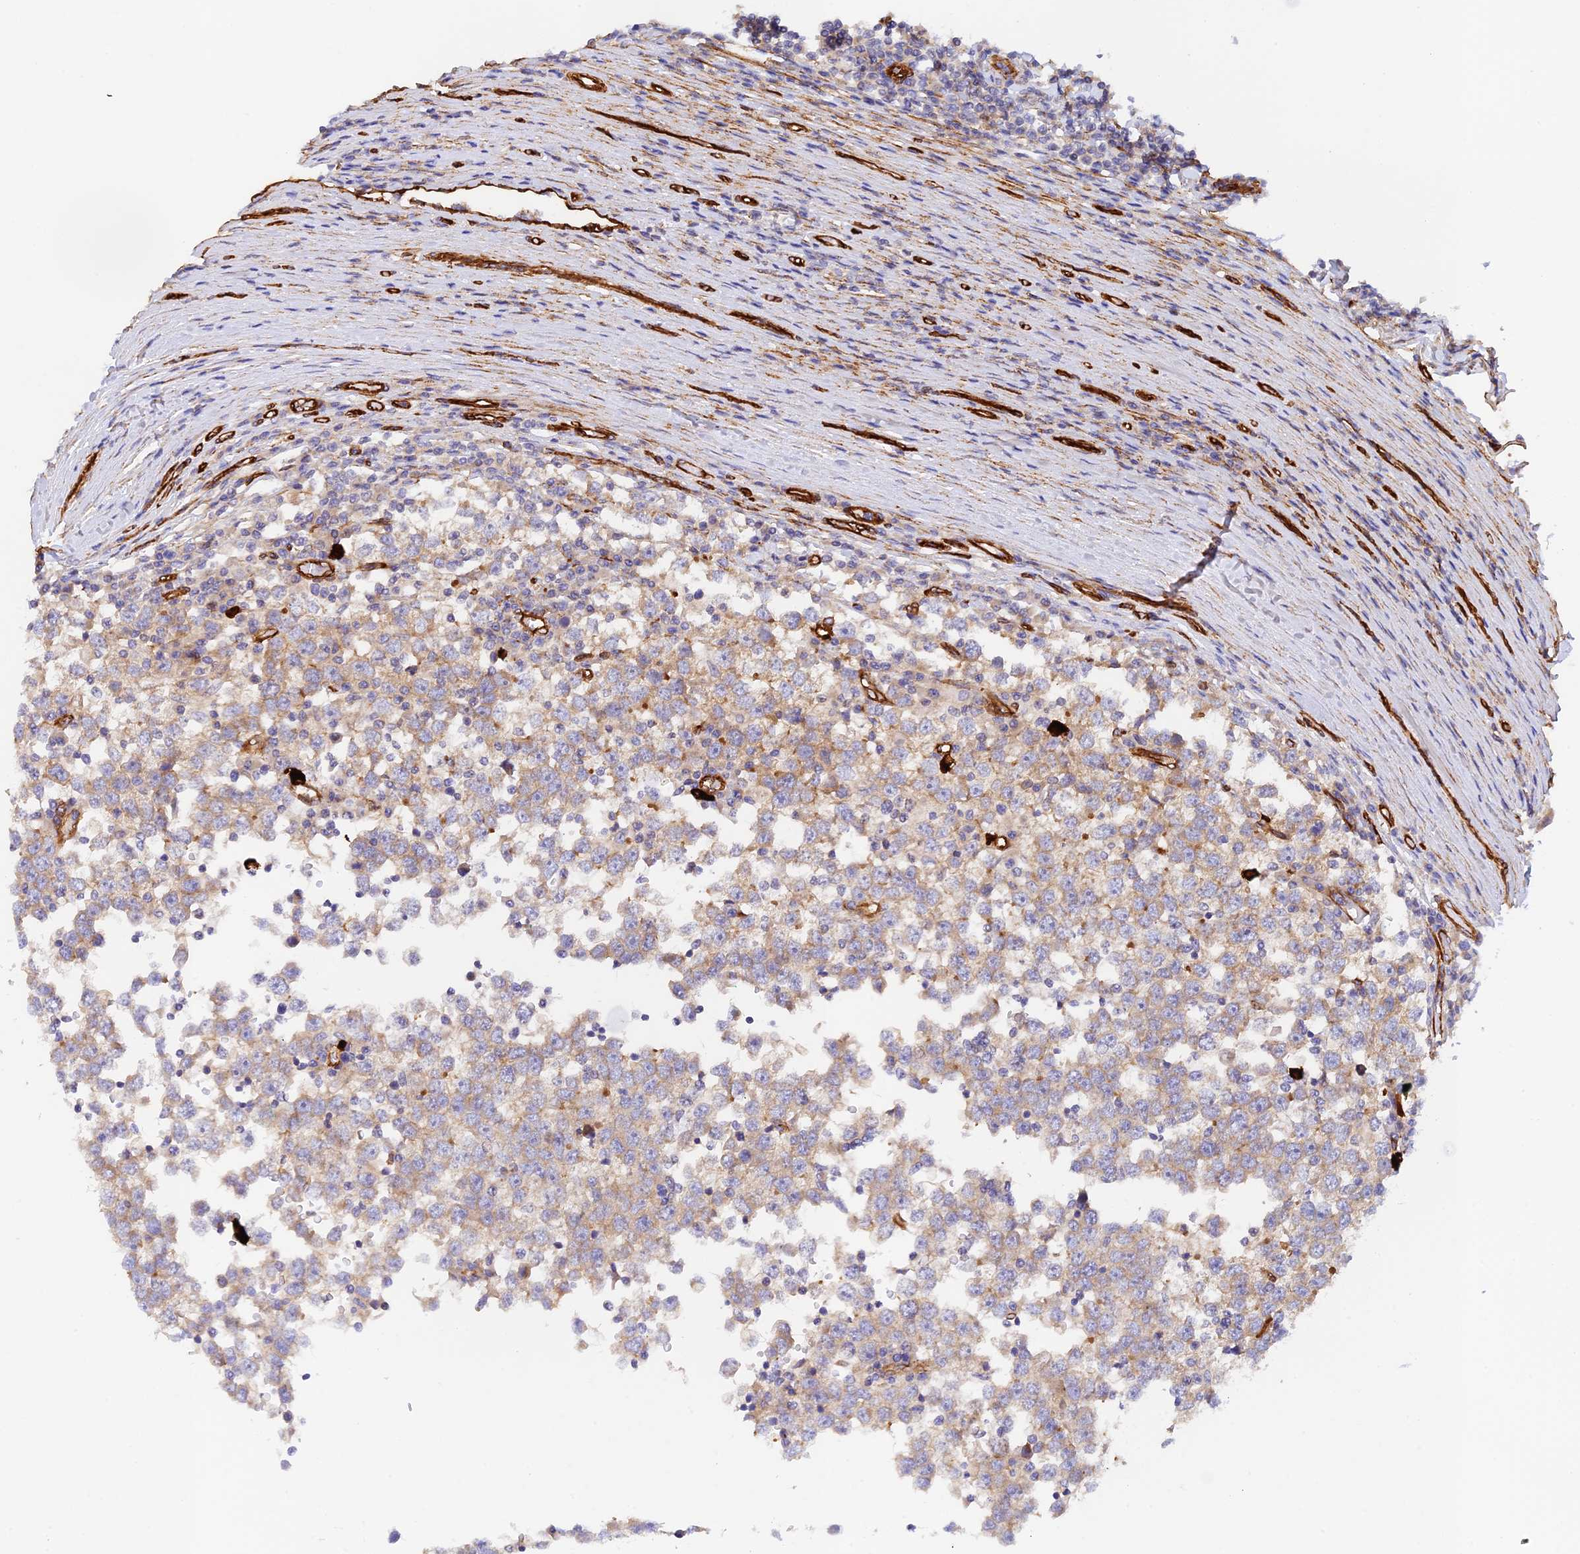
{"staining": {"intensity": "moderate", "quantity": "25%-75%", "location": "cytoplasmic/membranous"}, "tissue": "testis cancer", "cell_type": "Tumor cells", "image_type": "cancer", "snomed": [{"axis": "morphology", "description": "Seminoma, NOS"}, {"axis": "topography", "description": "Testis"}], "caption": "Immunohistochemical staining of human seminoma (testis) demonstrates medium levels of moderate cytoplasmic/membranous protein staining in about 25%-75% of tumor cells. The staining was performed using DAB to visualize the protein expression in brown, while the nuclei were stained in blue with hematoxylin (Magnification: 20x).", "gene": "MYO9A", "patient": {"sex": "male", "age": 65}}